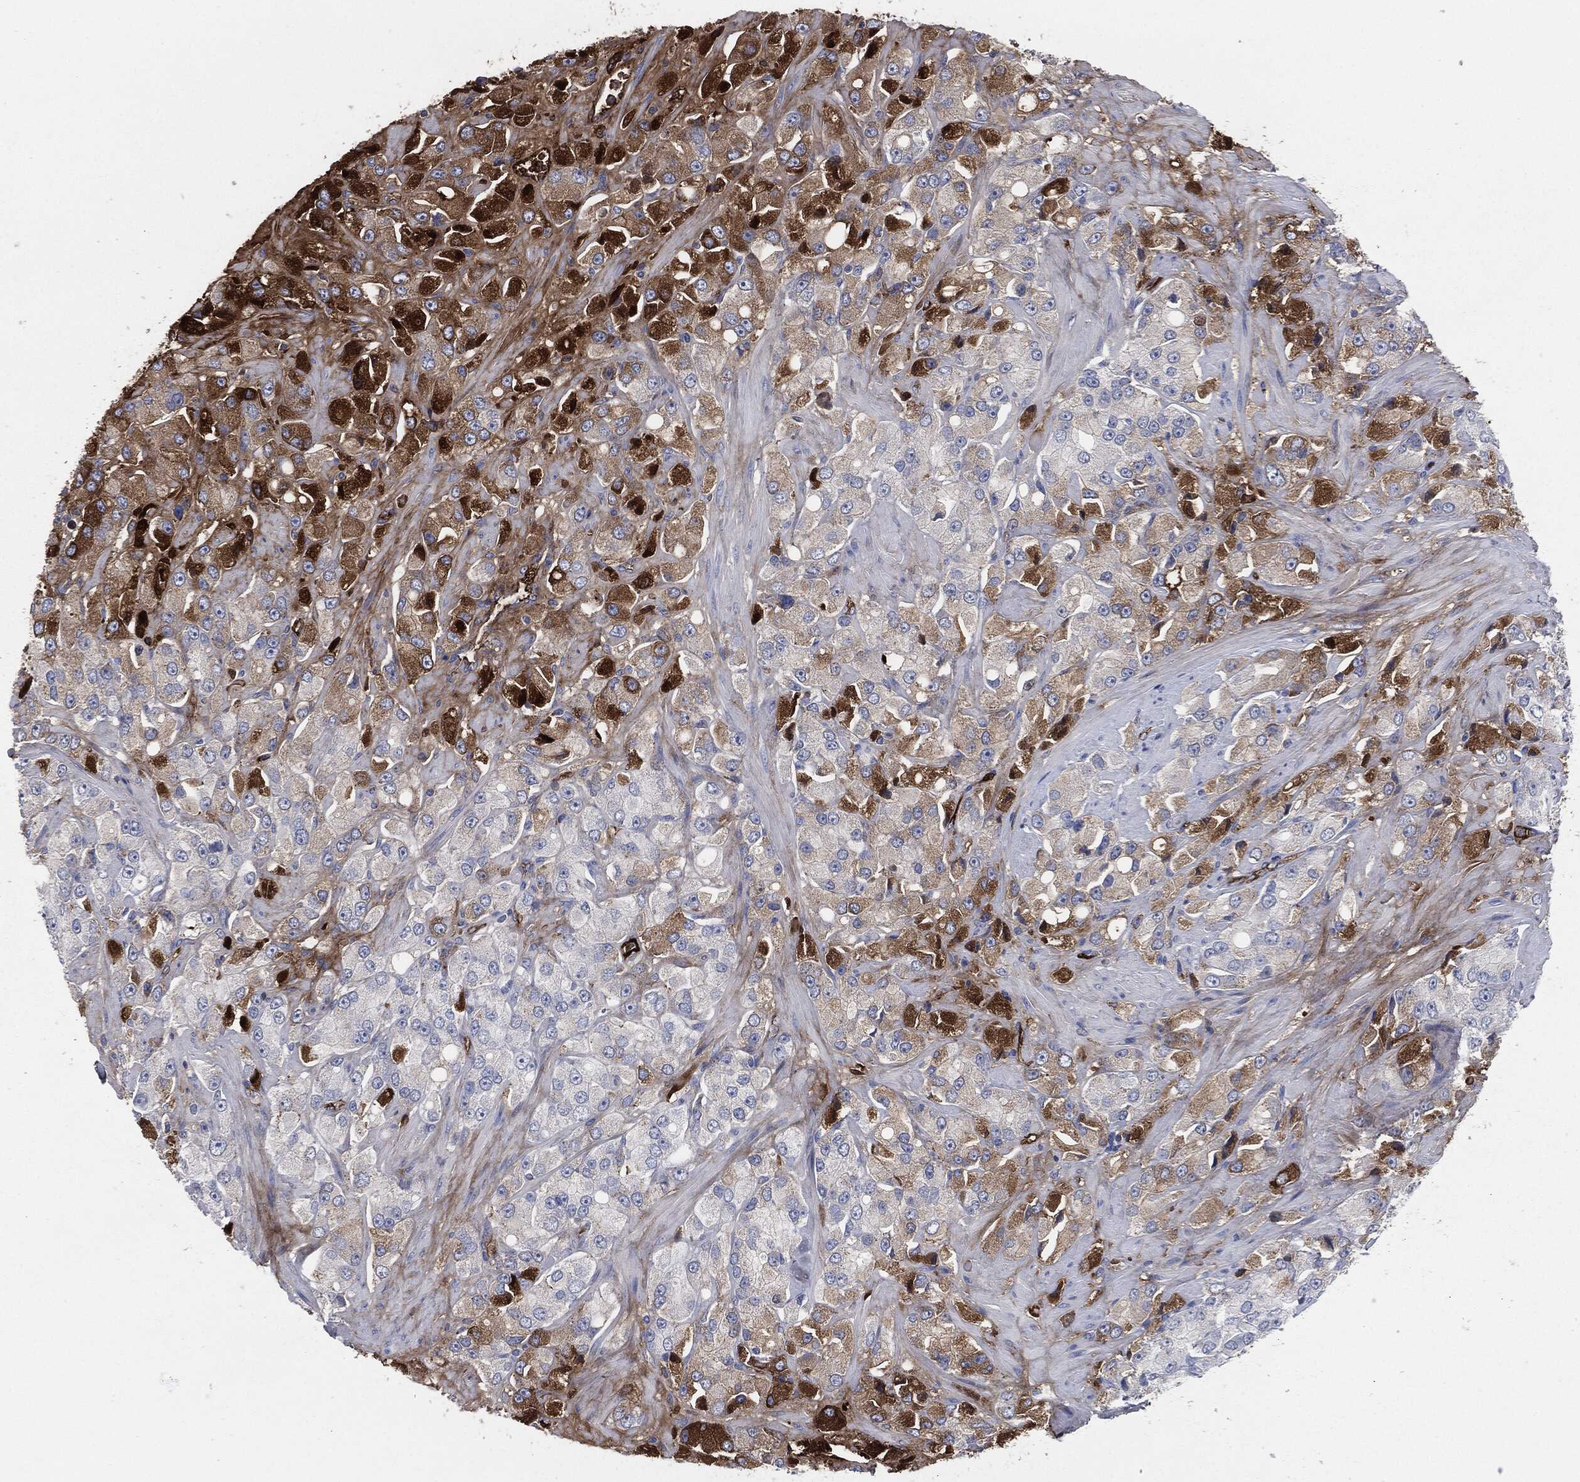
{"staining": {"intensity": "strong", "quantity": "<25%", "location": "cytoplasmic/membranous"}, "tissue": "prostate cancer", "cell_type": "Tumor cells", "image_type": "cancer", "snomed": [{"axis": "morphology", "description": "Adenocarcinoma, NOS"}, {"axis": "topography", "description": "Prostate and seminal vesicle, NOS"}, {"axis": "topography", "description": "Prostate"}], "caption": "An image of human prostate adenocarcinoma stained for a protein shows strong cytoplasmic/membranous brown staining in tumor cells.", "gene": "APOB", "patient": {"sex": "male", "age": 64}}